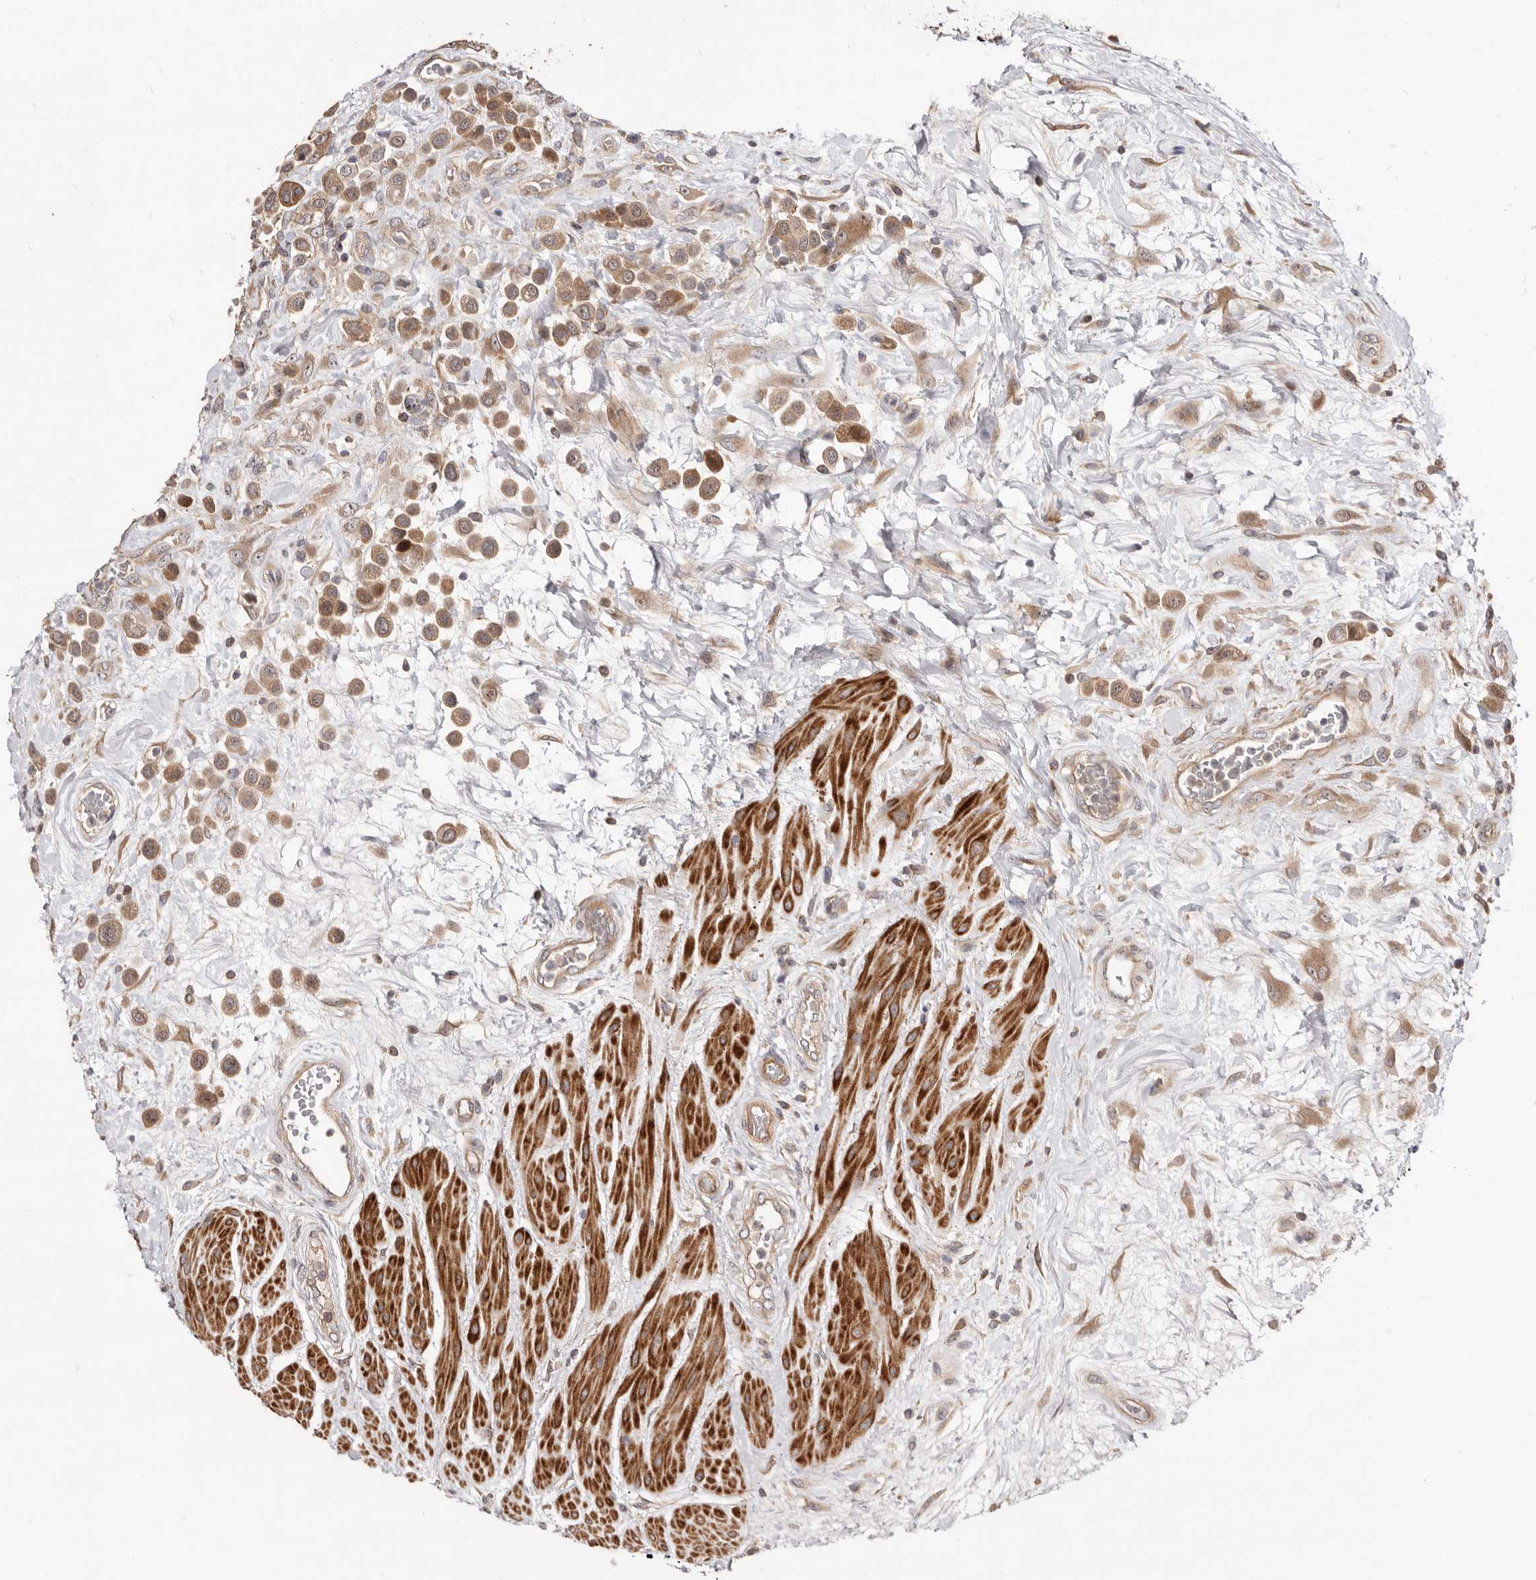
{"staining": {"intensity": "moderate", "quantity": ">75%", "location": "cytoplasmic/membranous,nuclear"}, "tissue": "urothelial cancer", "cell_type": "Tumor cells", "image_type": "cancer", "snomed": [{"axis": "morphology", "description": "Urothelial carcinoma, High grade"}, {"axis": "topography", "description": "Urinary bladder"}], "caption": "This micrograph shows immunohistochemistry staining of urothelial cancer, with medium moderate cytoplasmic/membranous and nuclear positivity in approximately >75% of tumor cells.", "gene": "GPATCH4", "patient": {"sex": "male", "age": 50}}